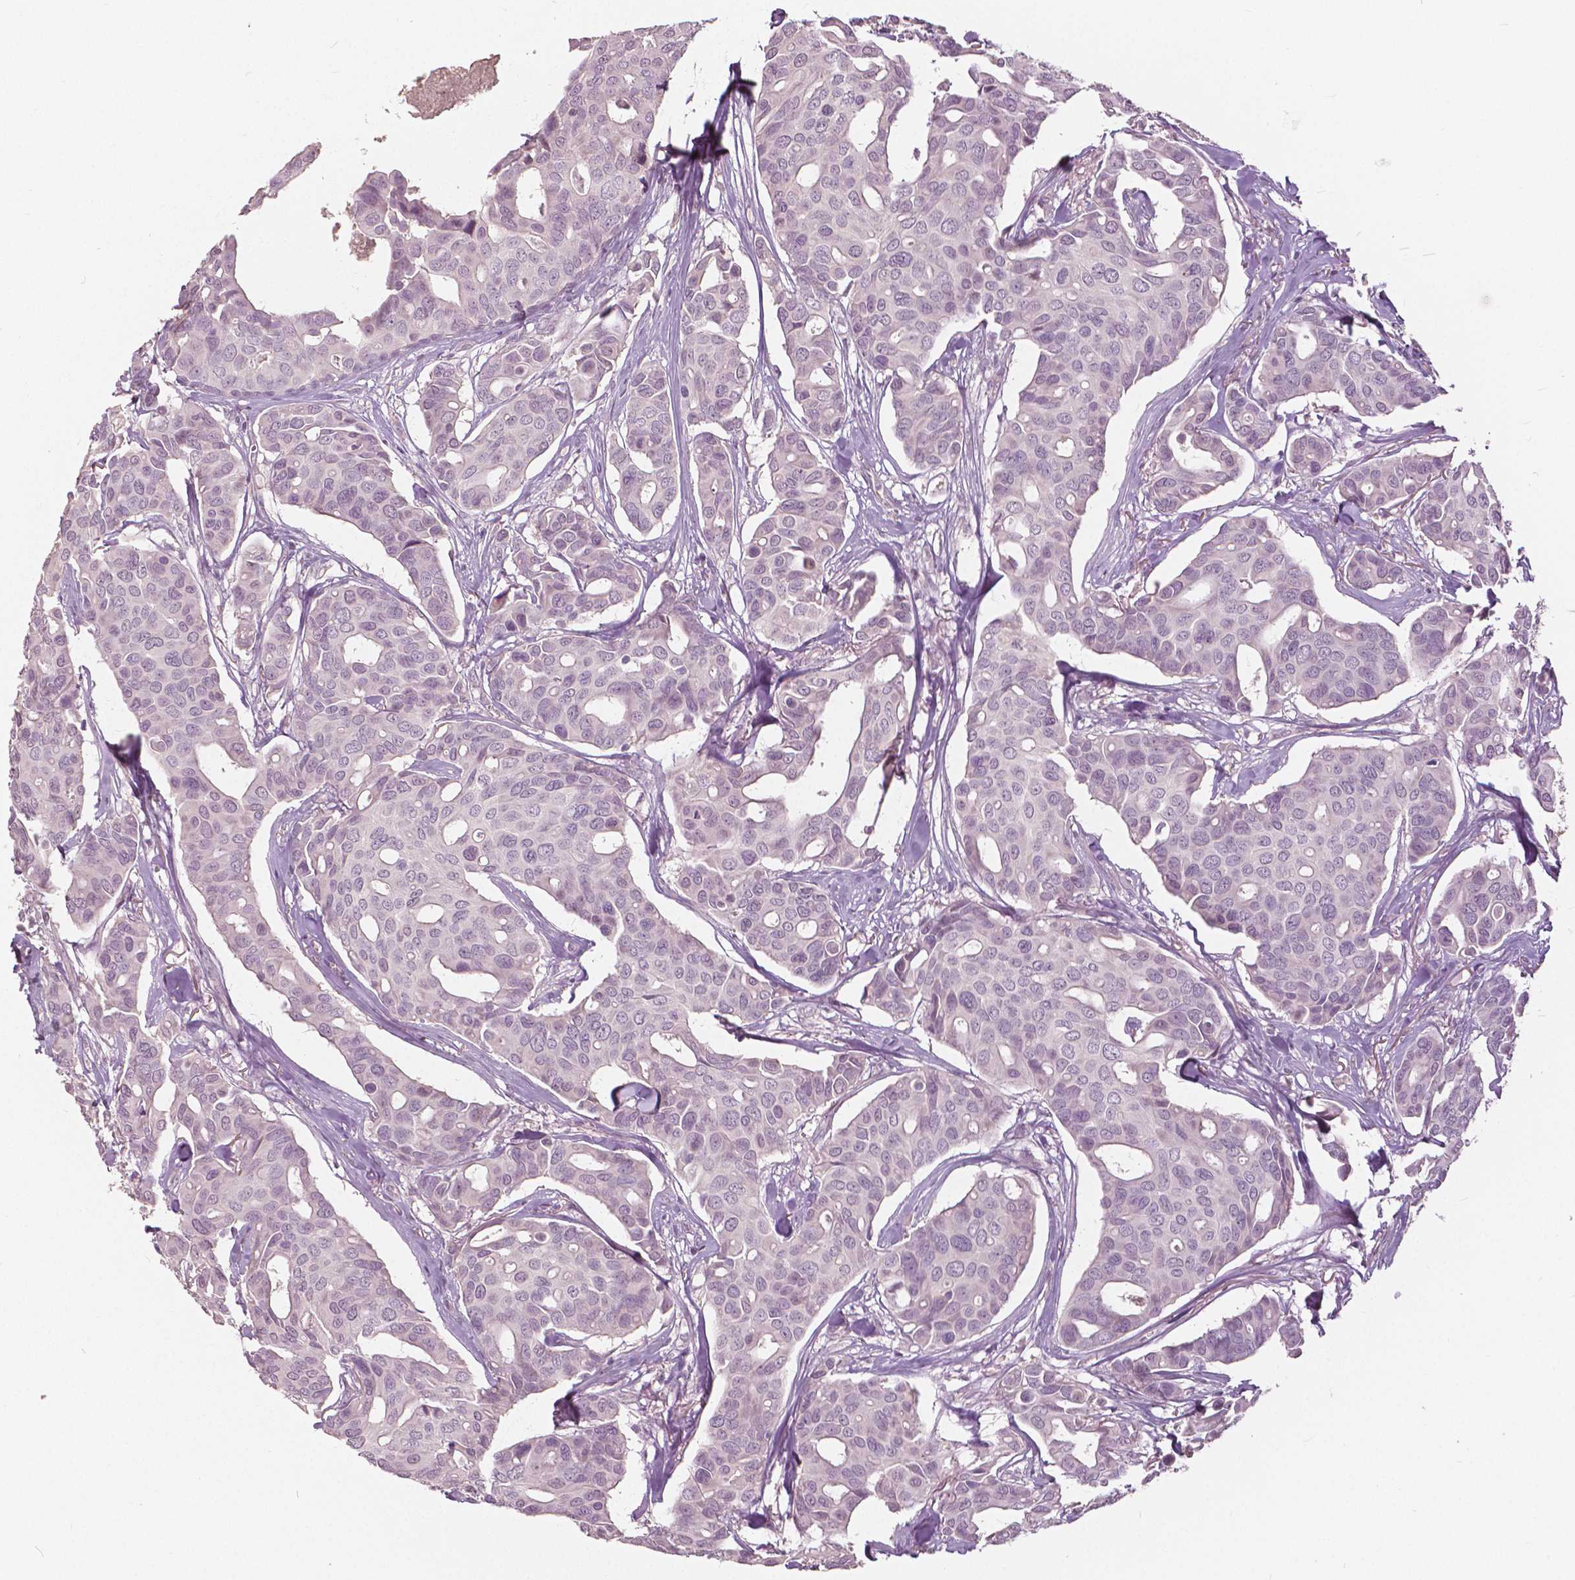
{"staining": {"intensity": "negative", "quantity": "none", "location": "none"}, "tissue": "breast cancer", "cell_type": "Tumor cells", "image_type": "cancer", "snomed": [{"axis": "morphology", "description": "Duct carcinoma"}, {"axis": "topography", "description": "Breast"}], "caption": "A high-resolution micrograph shows immunohistochemistry (IHC) staining of breast cancer (intraductal carcinoma), which shows no significant expression in tumor cells. Brightfield microscopy of immunohistochemistry (IHC) stained with DAB (brown) and hematoxylin (blue), captured at high magnification.", "gene": "NANOG", "patient": {"sex": "female", "age": 54}}